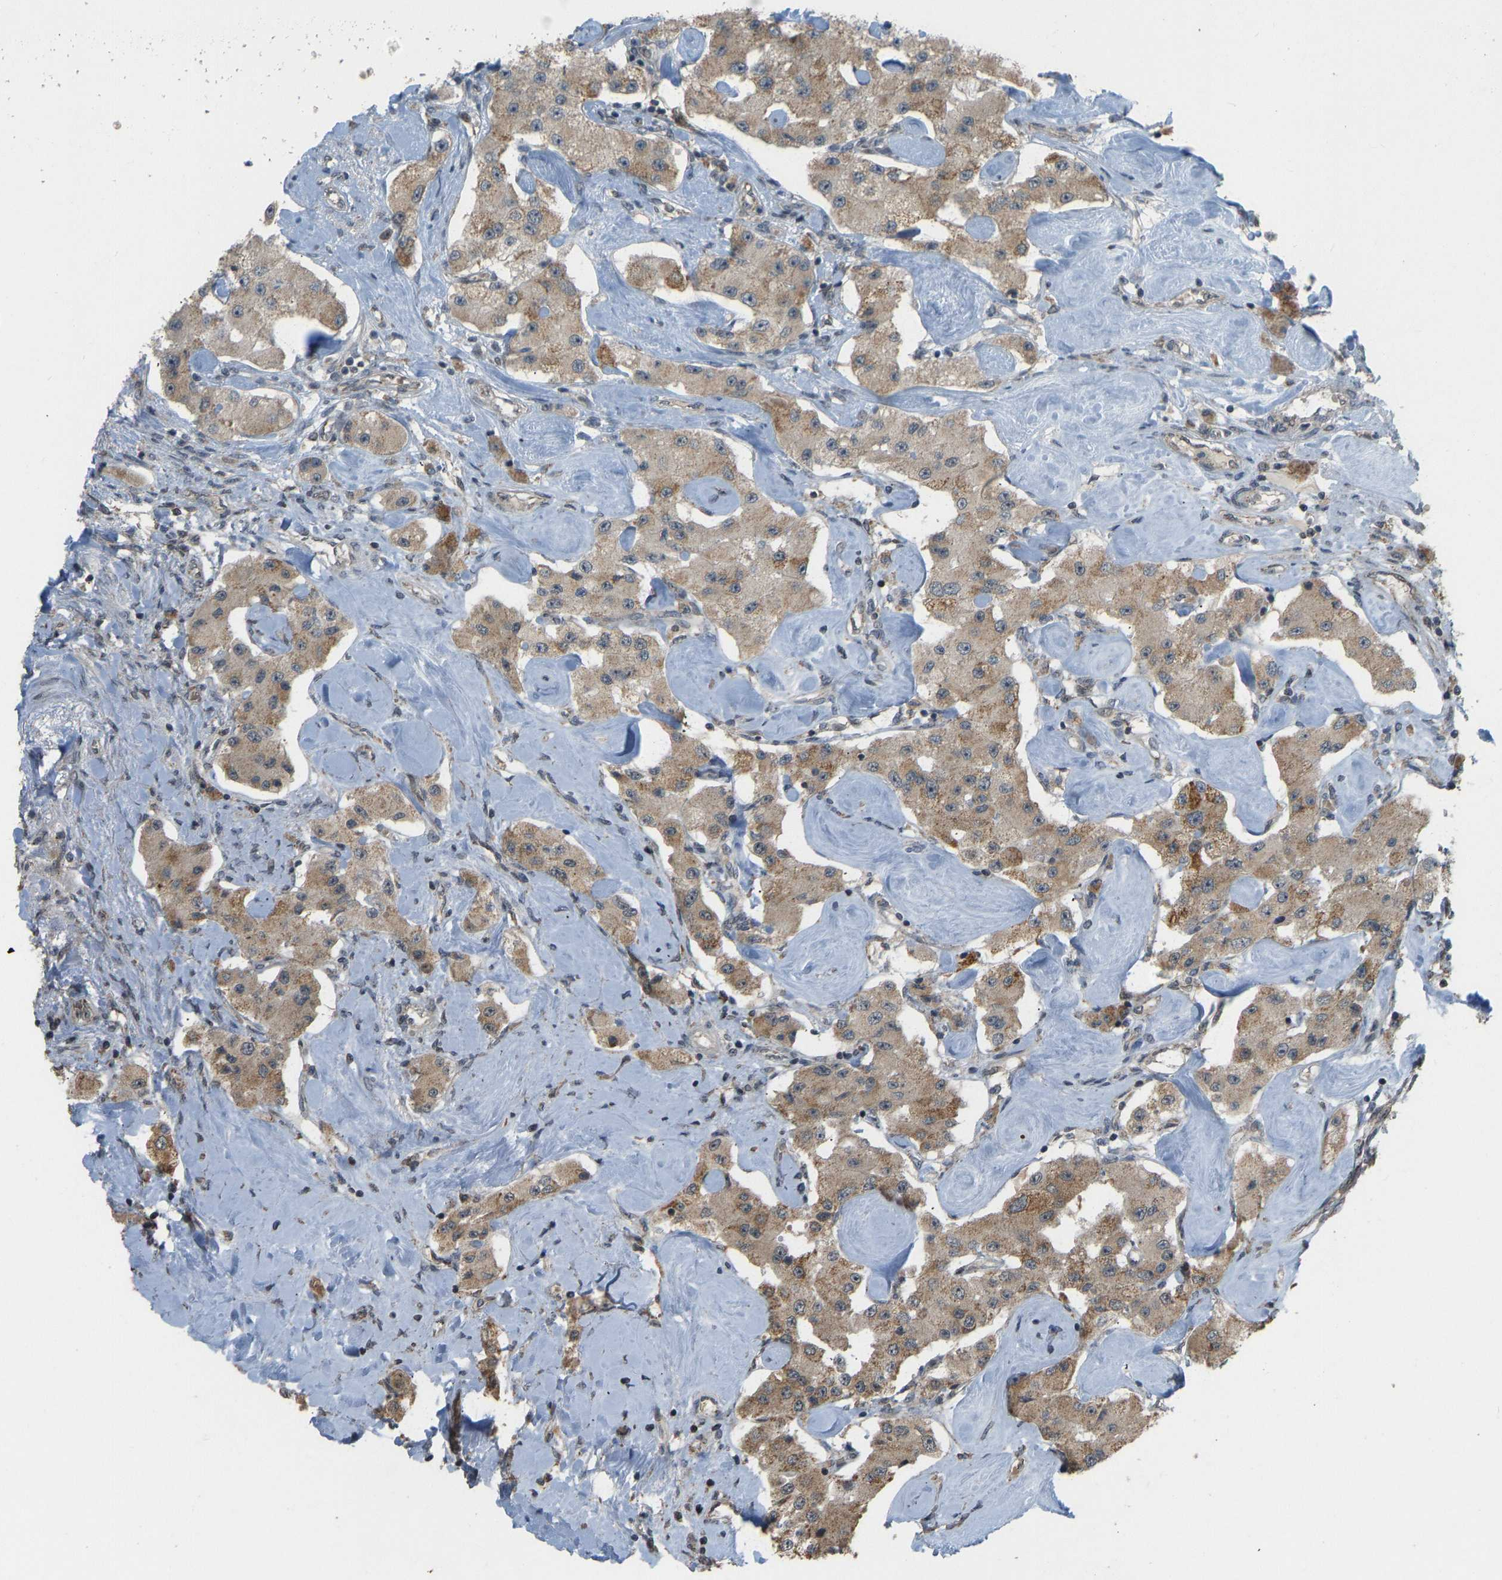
{"staining": {"intensity": "moderate", "quantity": ">75%", "location": "cytoplasmic/membranous"}, "tissue": "carcinoid", "cell_type": "Tumor cells", "image_type": "cancer", "snomed": [{"axis": "morphology", "description": "Carcinoid, malignant, NOS"}, {"axis": "topography", "description": "Pancreas"}], "caption": "Approximately >75% of tumor cells in human carcinoid exhibit moderate cytoplasmic/membranous protein positivity as visualized by brown immunohistochemical staining.", "gene": "ACADS", "patient": {"sex": "male", "age": 41}}